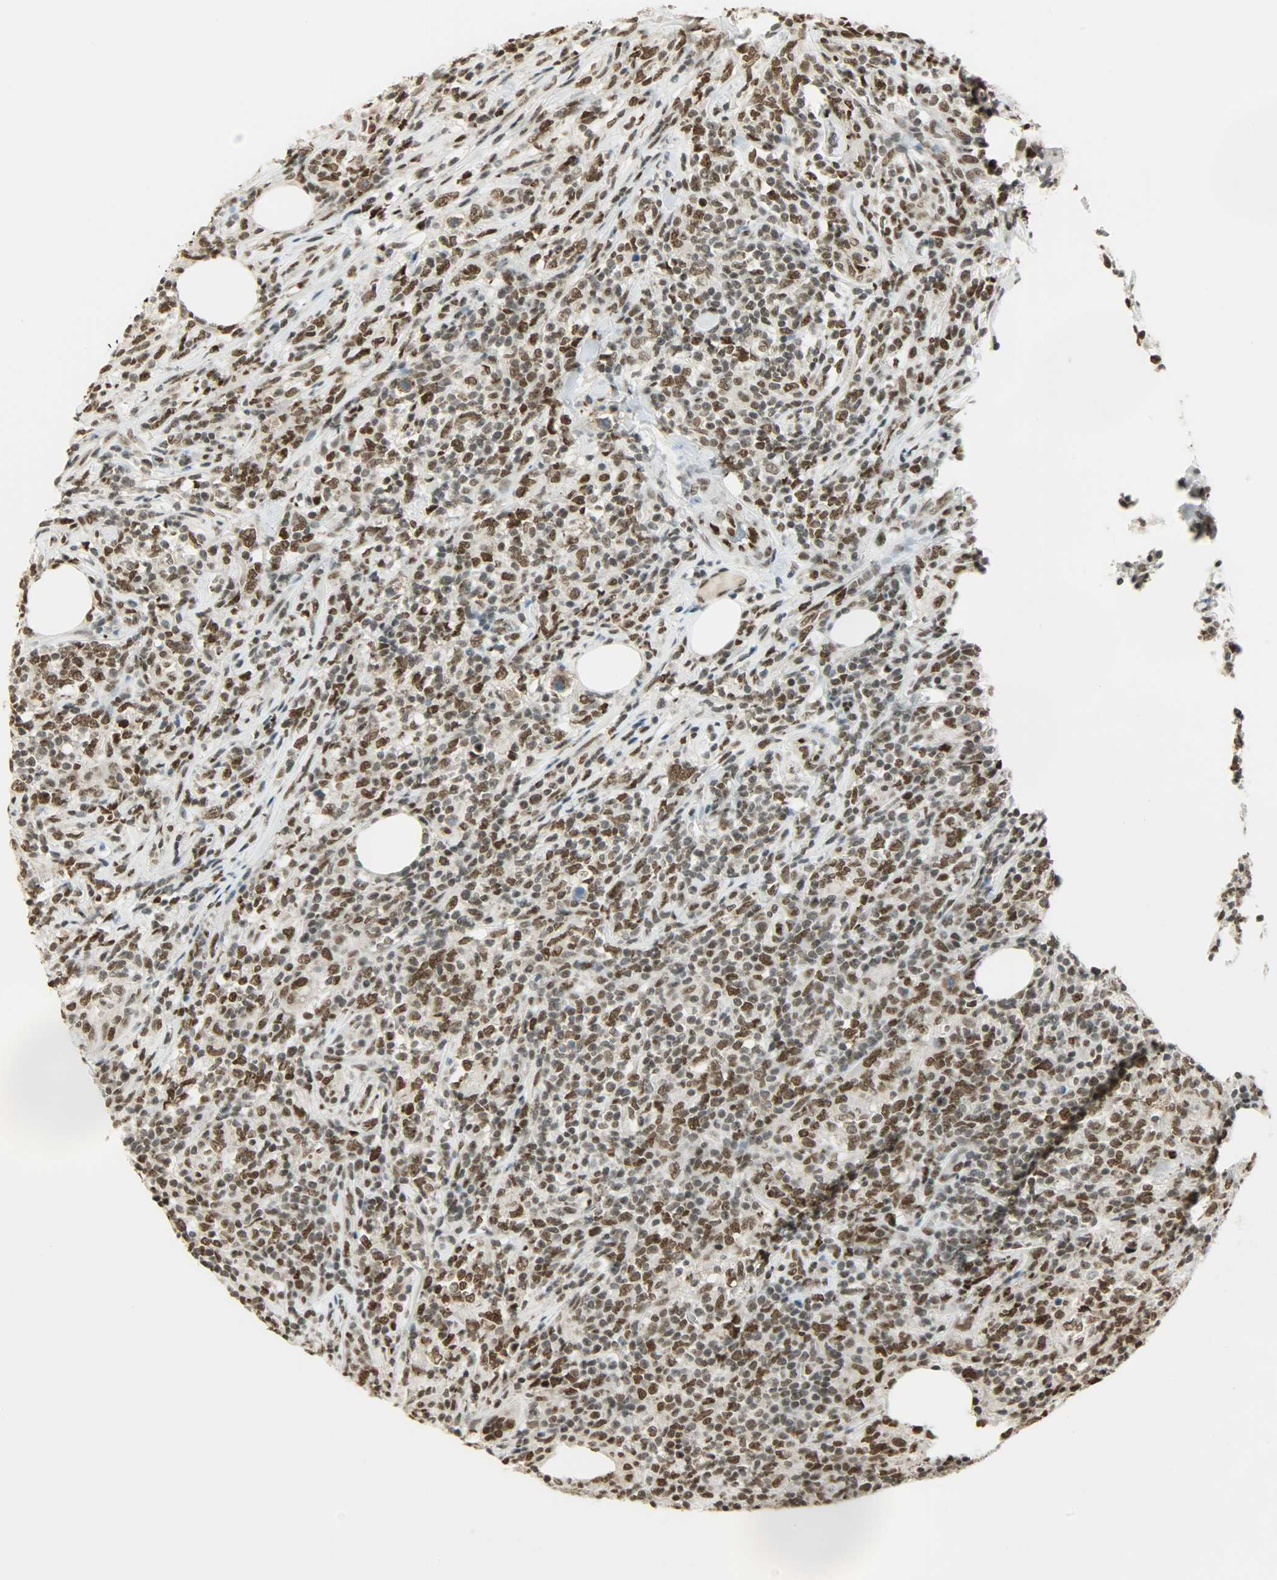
{"staining": {"intensity": "strong", "quantity": ">75%", "location": "nuclear"}, "tissue": "lymphoma", "cell_type": "Tumor cells", "image_type": "cancer", "snomed": [{"axis": "morphology", "description": "Malignant lymphoma, non-Hodgkin's type, High grade"}, {"axis": "topography", "description": "Lymph node"}], "caption": "Protein positivity by immunohistochemistry reveals strong nuclear staining in approximately >75% of tumor cells in high-grade malignant lymphoma, non-Hodgkin's type.", "gene": "MYEF2", "patient": {"sex": "female", "age": 84}}